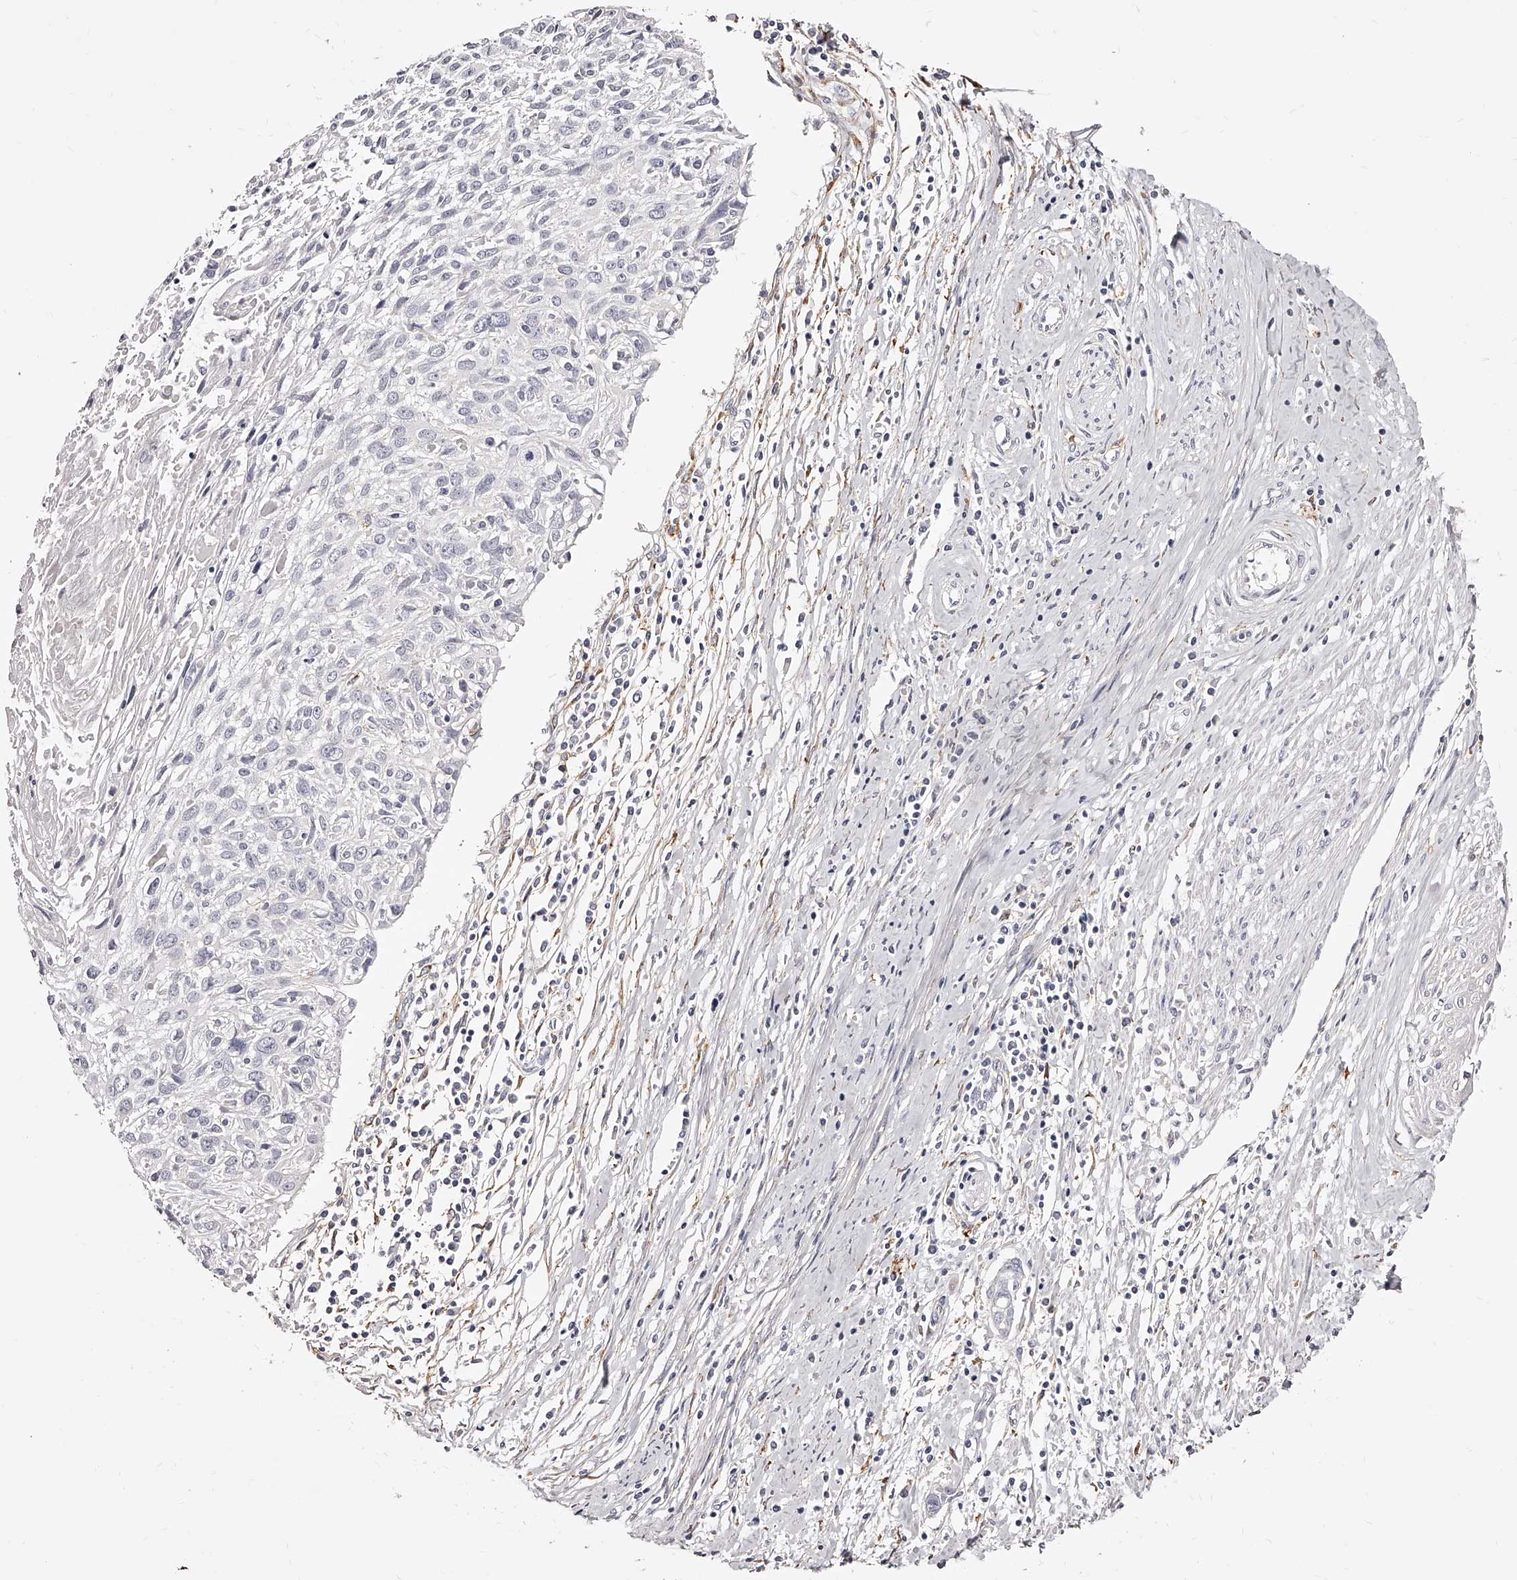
{"staining": {"intensity": "negative", "quantity": "none", "location": "none"}, "tissue": "cervical cancer", "cell_type": "Tumor cells", "image_type": "cancer", "snomed": [{"axis": "morphology", "description": "Squamous cell carcinoma, NOS"}, {"axis": "topography", "description": "Cervix"}], "caption": "Human cervical cancer (squamous cell carcinoma) stained for a protein using immunohistochemistry (IHC) shows no positivity in tumor cells.", "gene": "CD82", "patient": {"sex": "female", "age": 51}}